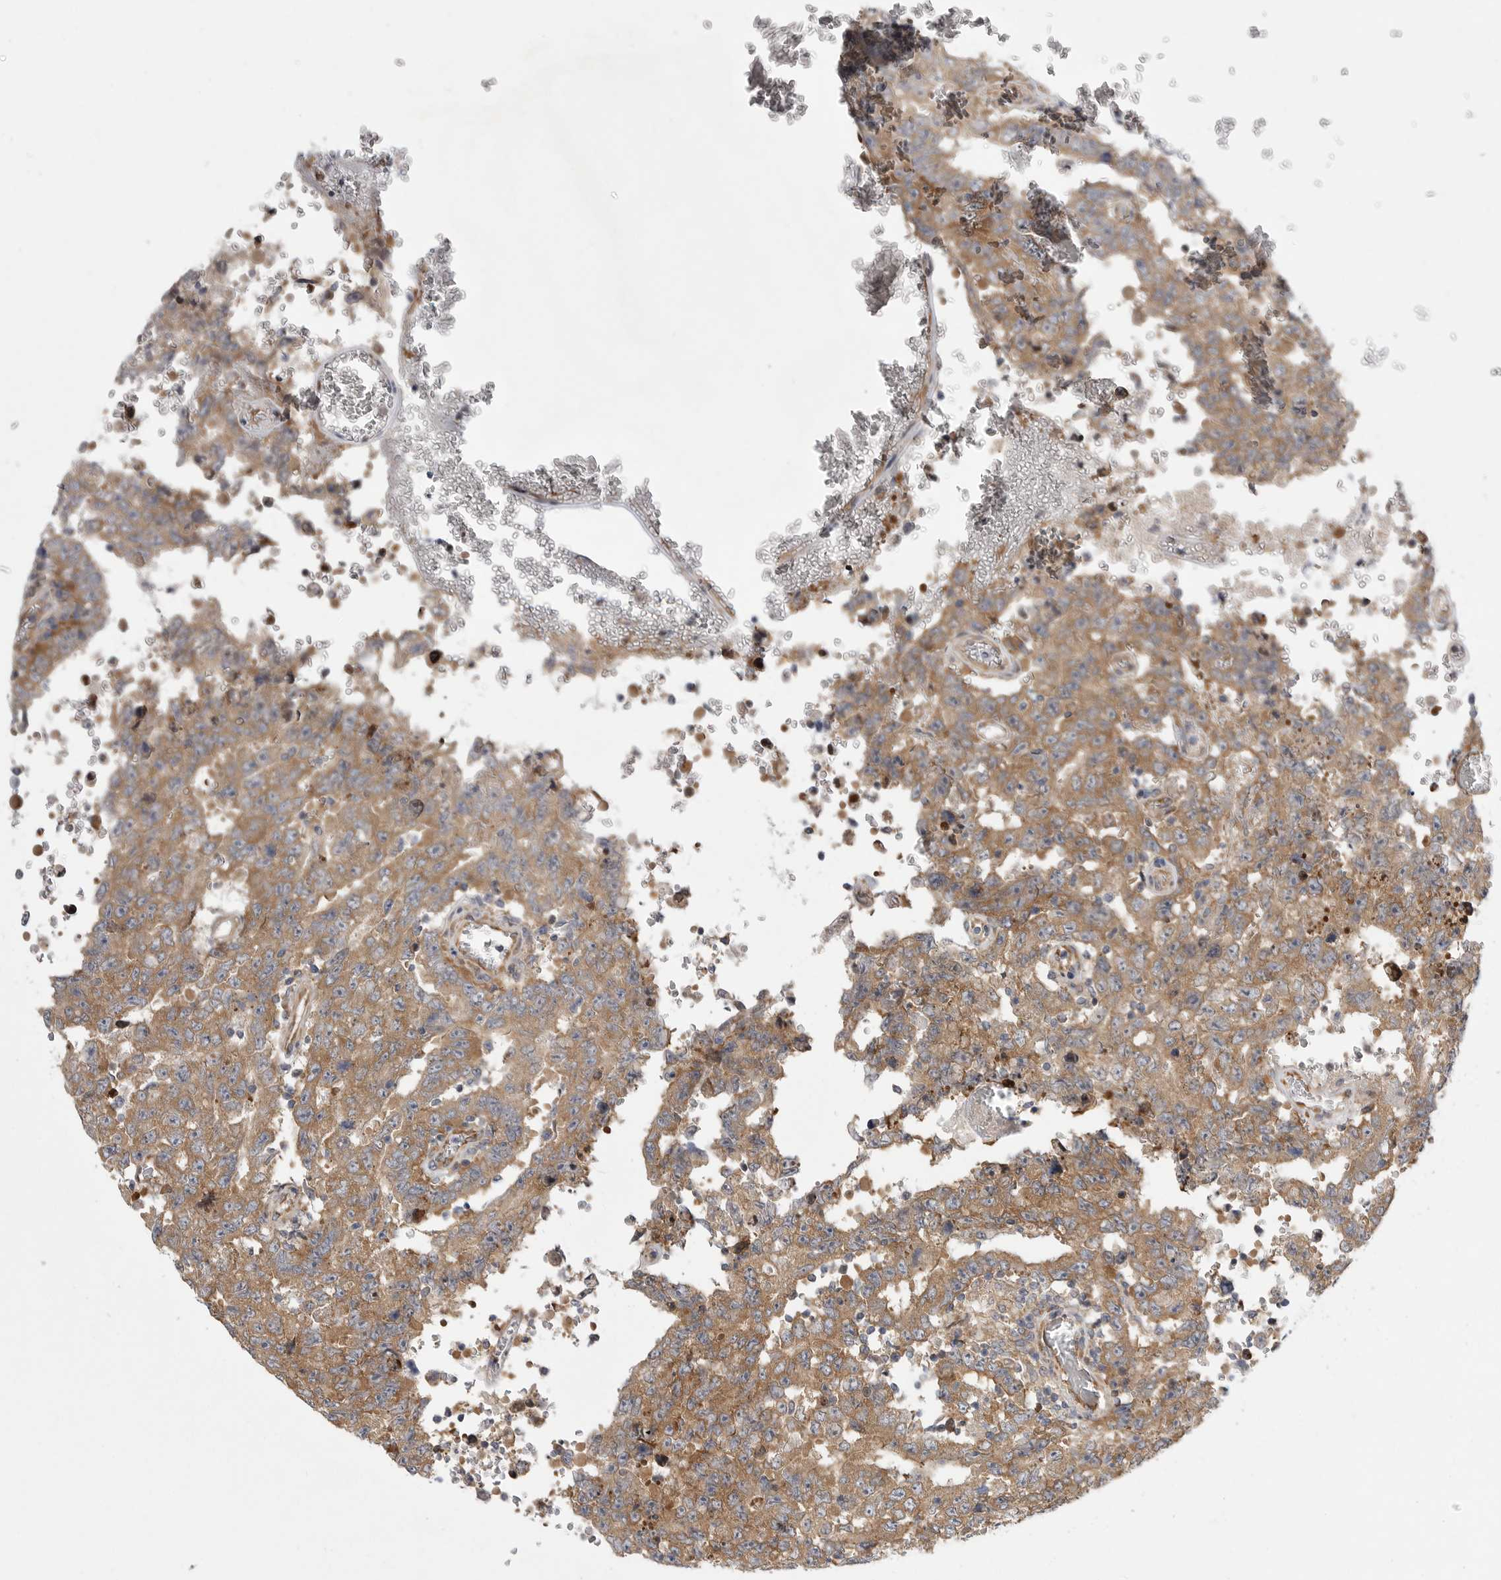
{"staining": {"intensity": "moderate", "quantity": ">75%", "location": "cytoplasmic/membranous"}, "tissue": "testis cancer", "cell_type": "Tumor cells", "image_type": "cancer", "snomed": [{"axis": "morphology", "description": "Carcinoma, Embryonal, NOS"}, {"axis": "topography", "description": "Testis"}], "caption": "Immunohistochemical staining of human testis embryonal carcinoma shows medium levels of moderate cytoplasmic/membranous protein expression in about >75% of tumor cells. The staining was performed using DAB to visualize the protein expression in brown, while the nuclei were stained in blue with hematoxylin (Magnification: 20x).", "gene": "FBXO43", "patient": {"sex": "male", "age": 26}}